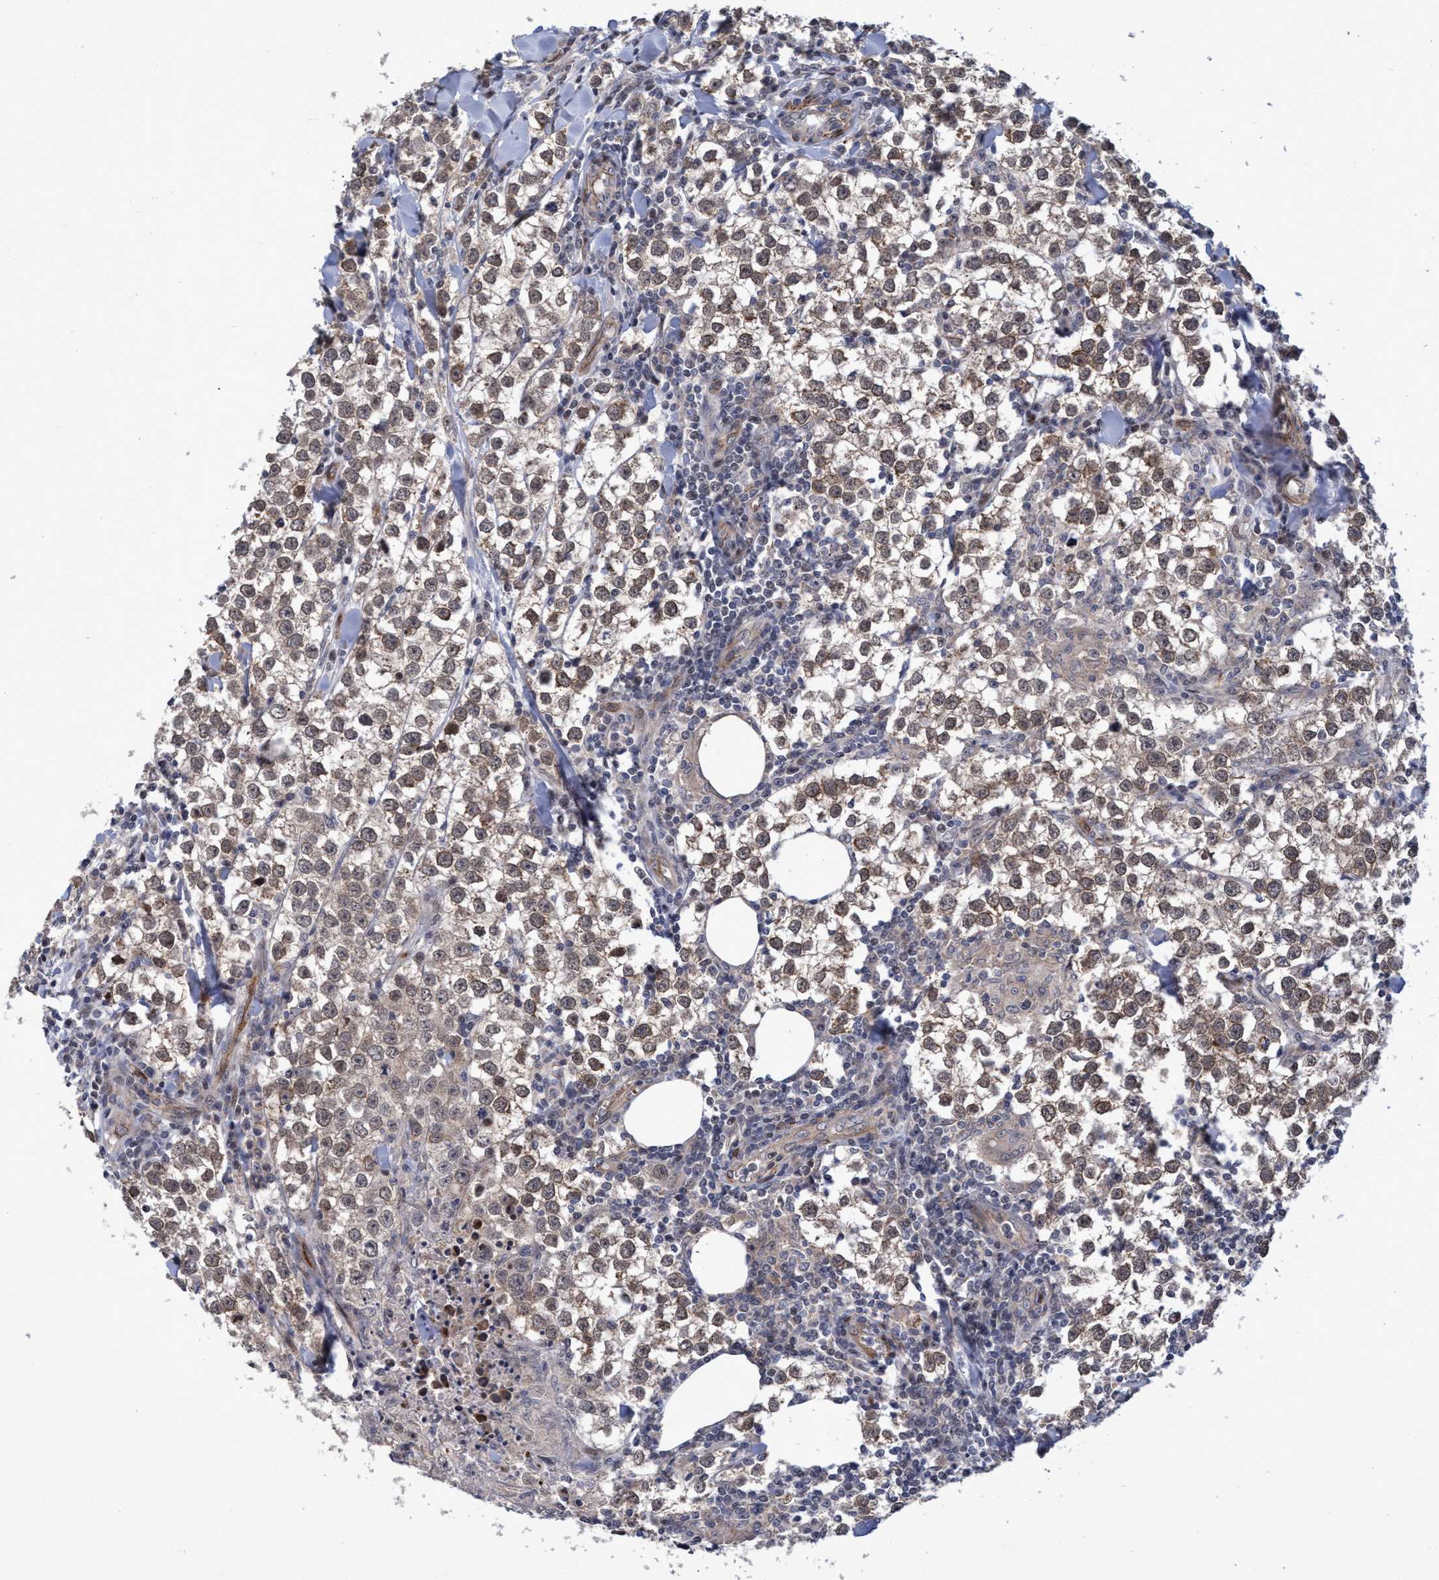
{"staining": {"intensity": "moderate", "quantity": "25%-75%", "location": "cytoplasmic/membranous,nuclear"}, "tissue": "testis cancer", "cell_type": "Tumor cells", "image_type": "cancer", "snomed": [{"axis": "morphology", "description": "Seminoma, NOS"}, {"axis": "morphology", "description": "Carcinoma, Embryonal, NOS"}, {"axis": "topography", "description": "Testis"}], "caption": "Protein expression analysis of human seminoma (testis) reveals moderate cytoplasmic/membranous and nuclear expression in approximately 25%-75% of tumor cells. (DAB (3,3'-diaminobenzidine) IHC, brown staining for protein, blue staining for nuclei).", "gene": "ZNF750", "patient": {"sex": "male", "age": 36}}